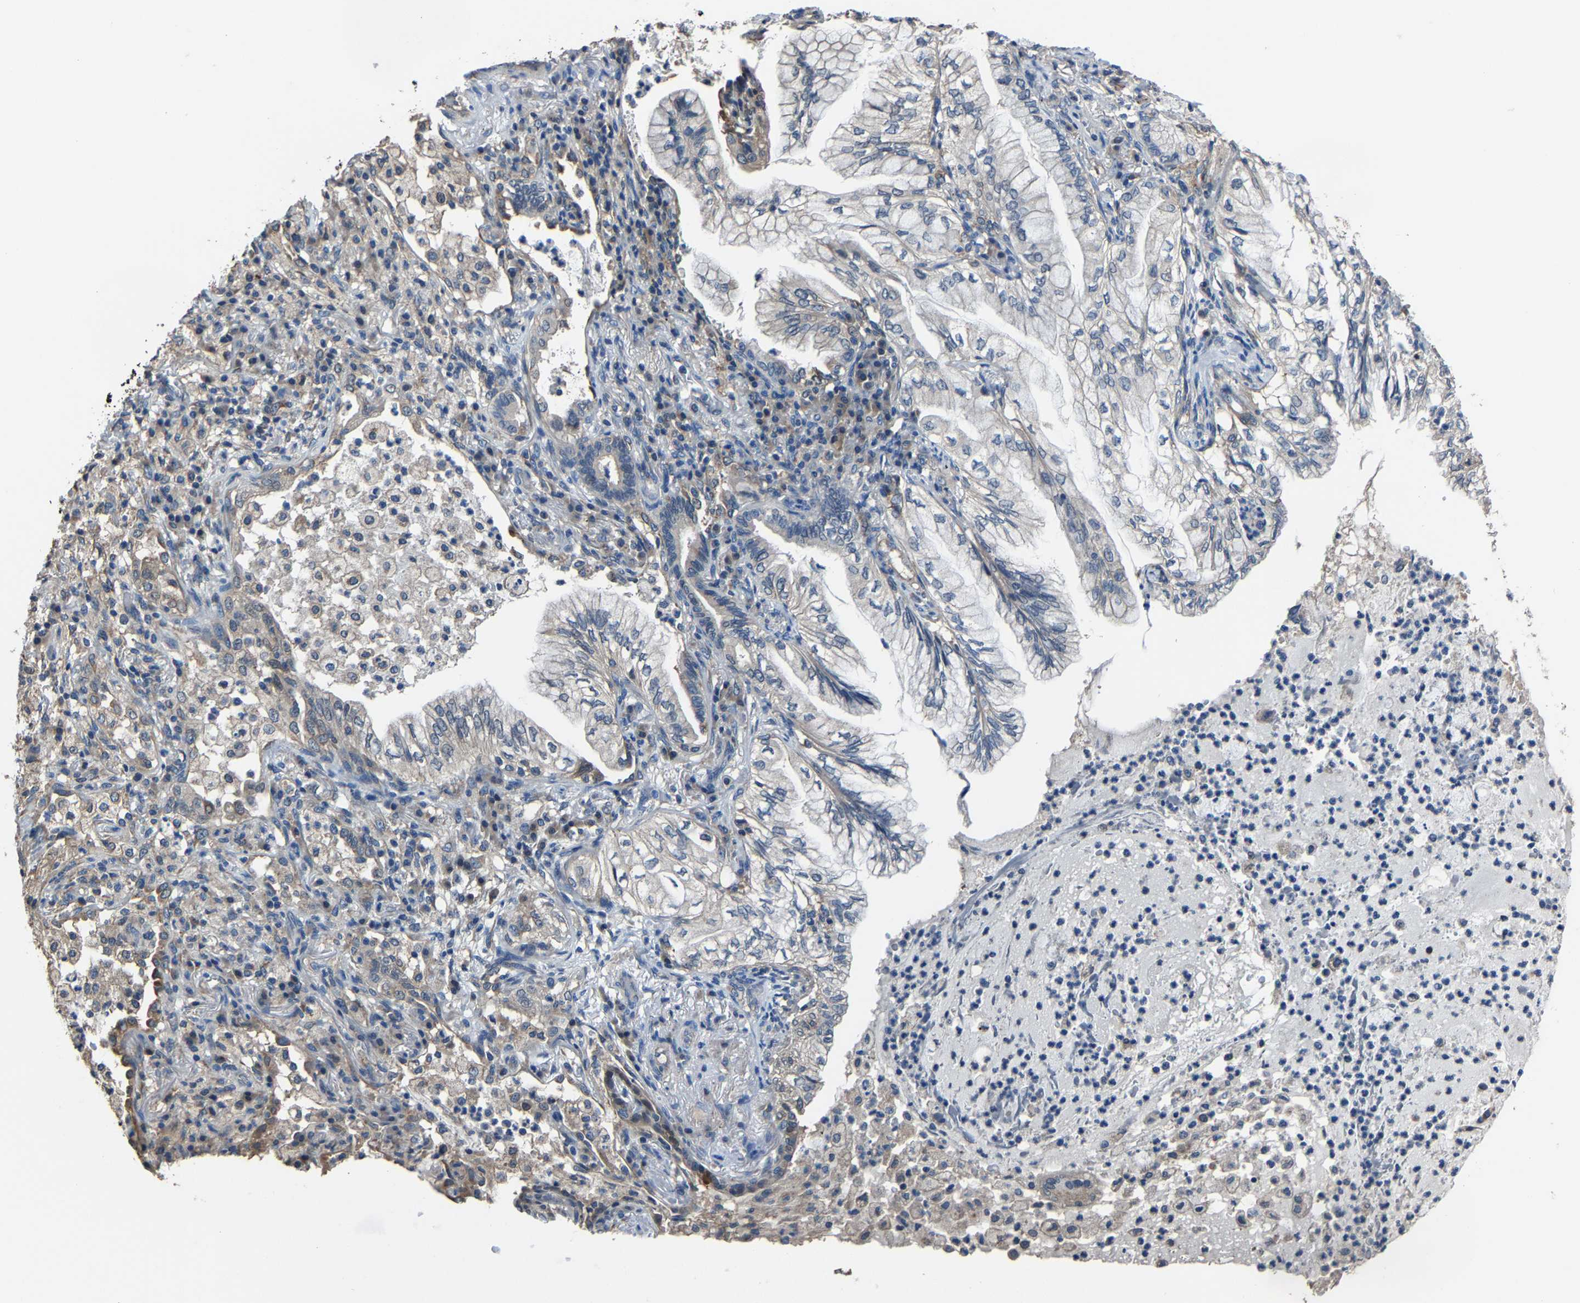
{"staining": {"intensity": "negative", "quantity": "none", "location": "none"}, "tissue": "lung cancer", "cell_type": "Tumor cells", "image_type": "cancer", "snomed": [{"axis": "morphology", "description": "Adenocarcinoma, NOS"}, {"axis": "topography", "description": "Lung"}], "caption": "This is an immunohistochemistry (IHC) micrograph of human lung cancer (adenocarcinoma). There is no expression in tumor cells.", "gene": "STRBP", "patient": {"sex": "female", "age": 70}}